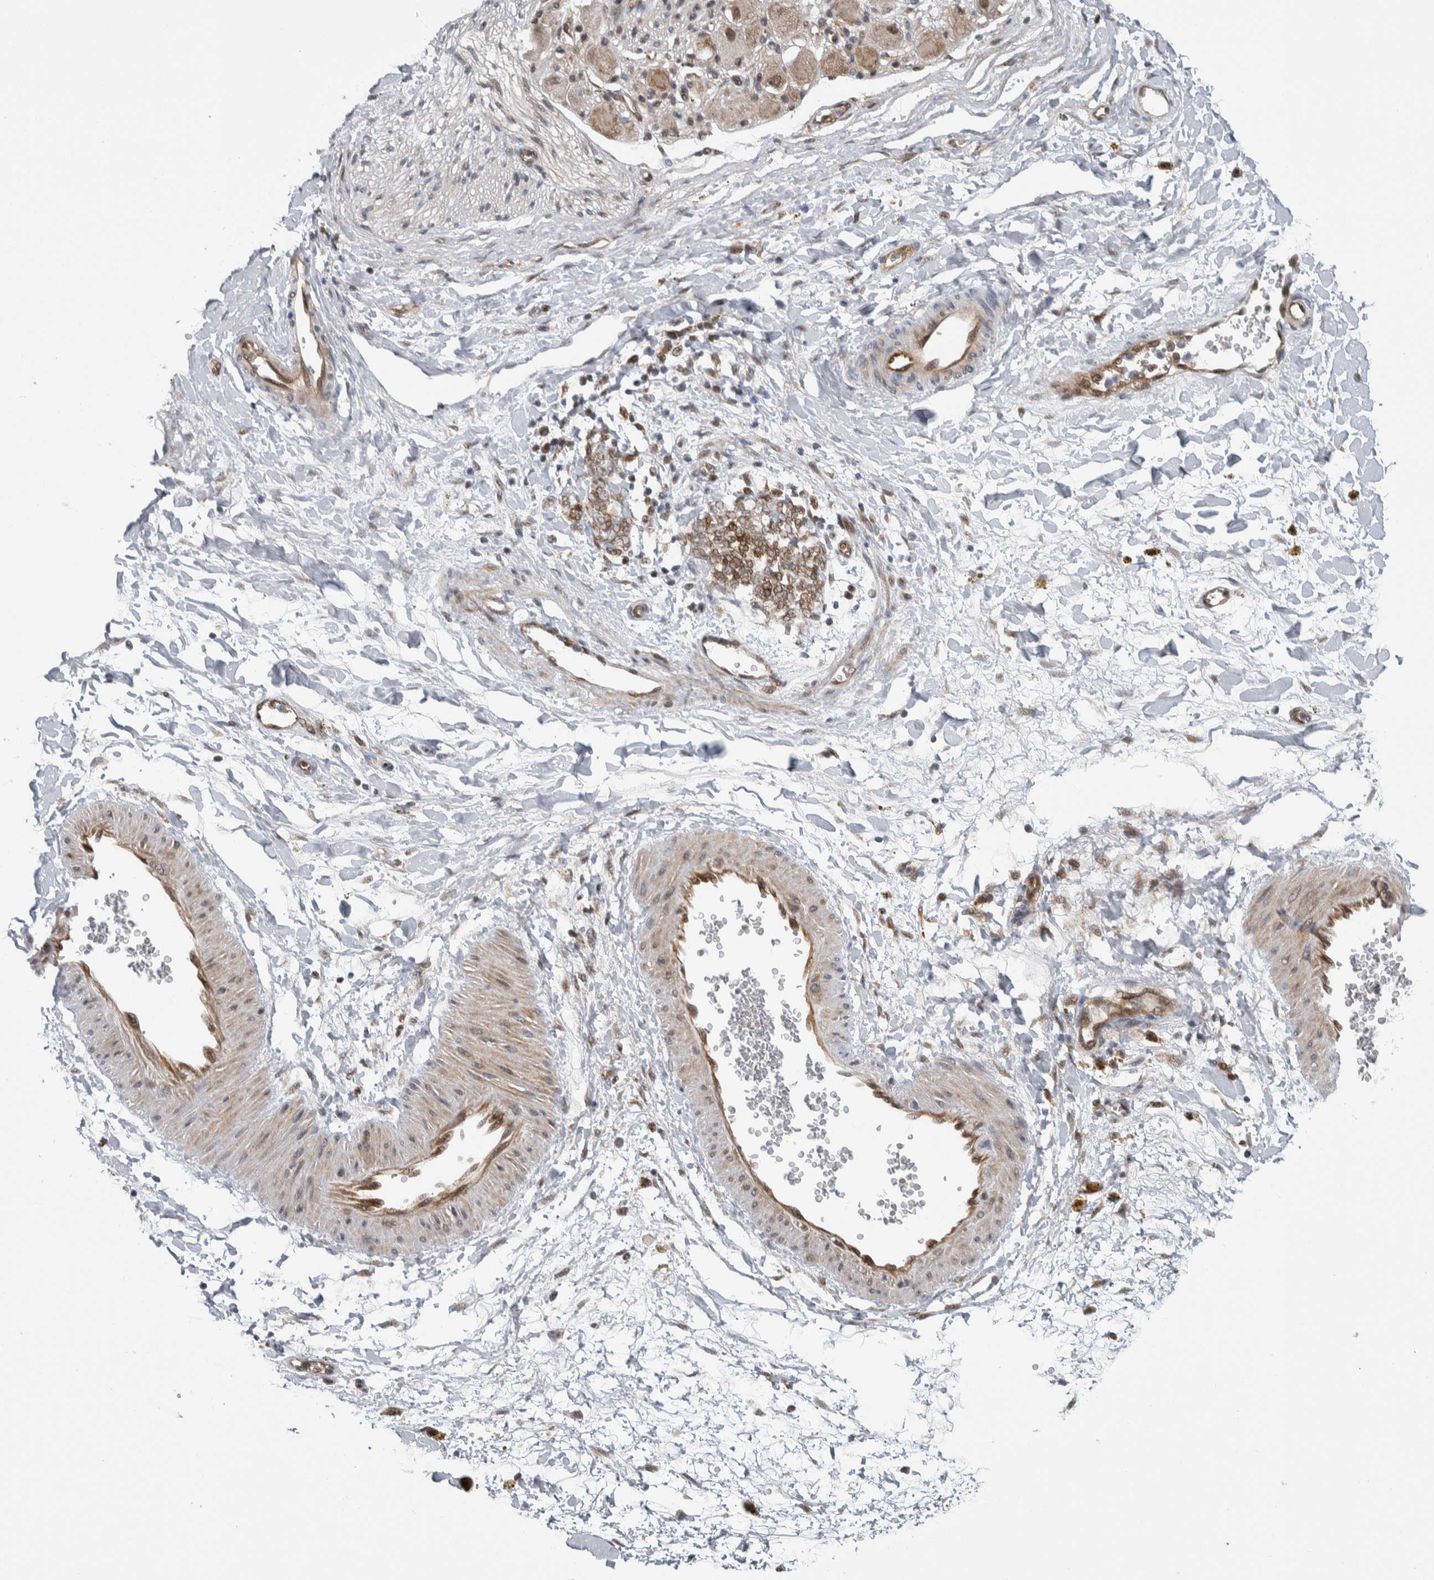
{"staining": {"intensity": "negative", "quantity": "none", "location": "none"}, "tissue": "adipose tissue", "cell_type": "Adipocytes", "image_type": "normal", "snomed": [{"axis": "morphology", "description": "Normal tissue, NOS"}, {"axis": "topography", "description": "Kidney"}, {"axis": "topography", "description": "Peripheral nerve tissue"}], "caption": "Immunohistochemistry (IHC) of normal human adipose tissue reveals no staining in adipocytes.", "gene": "PTPA", "patient": {"sex": "male", "age": 7}}